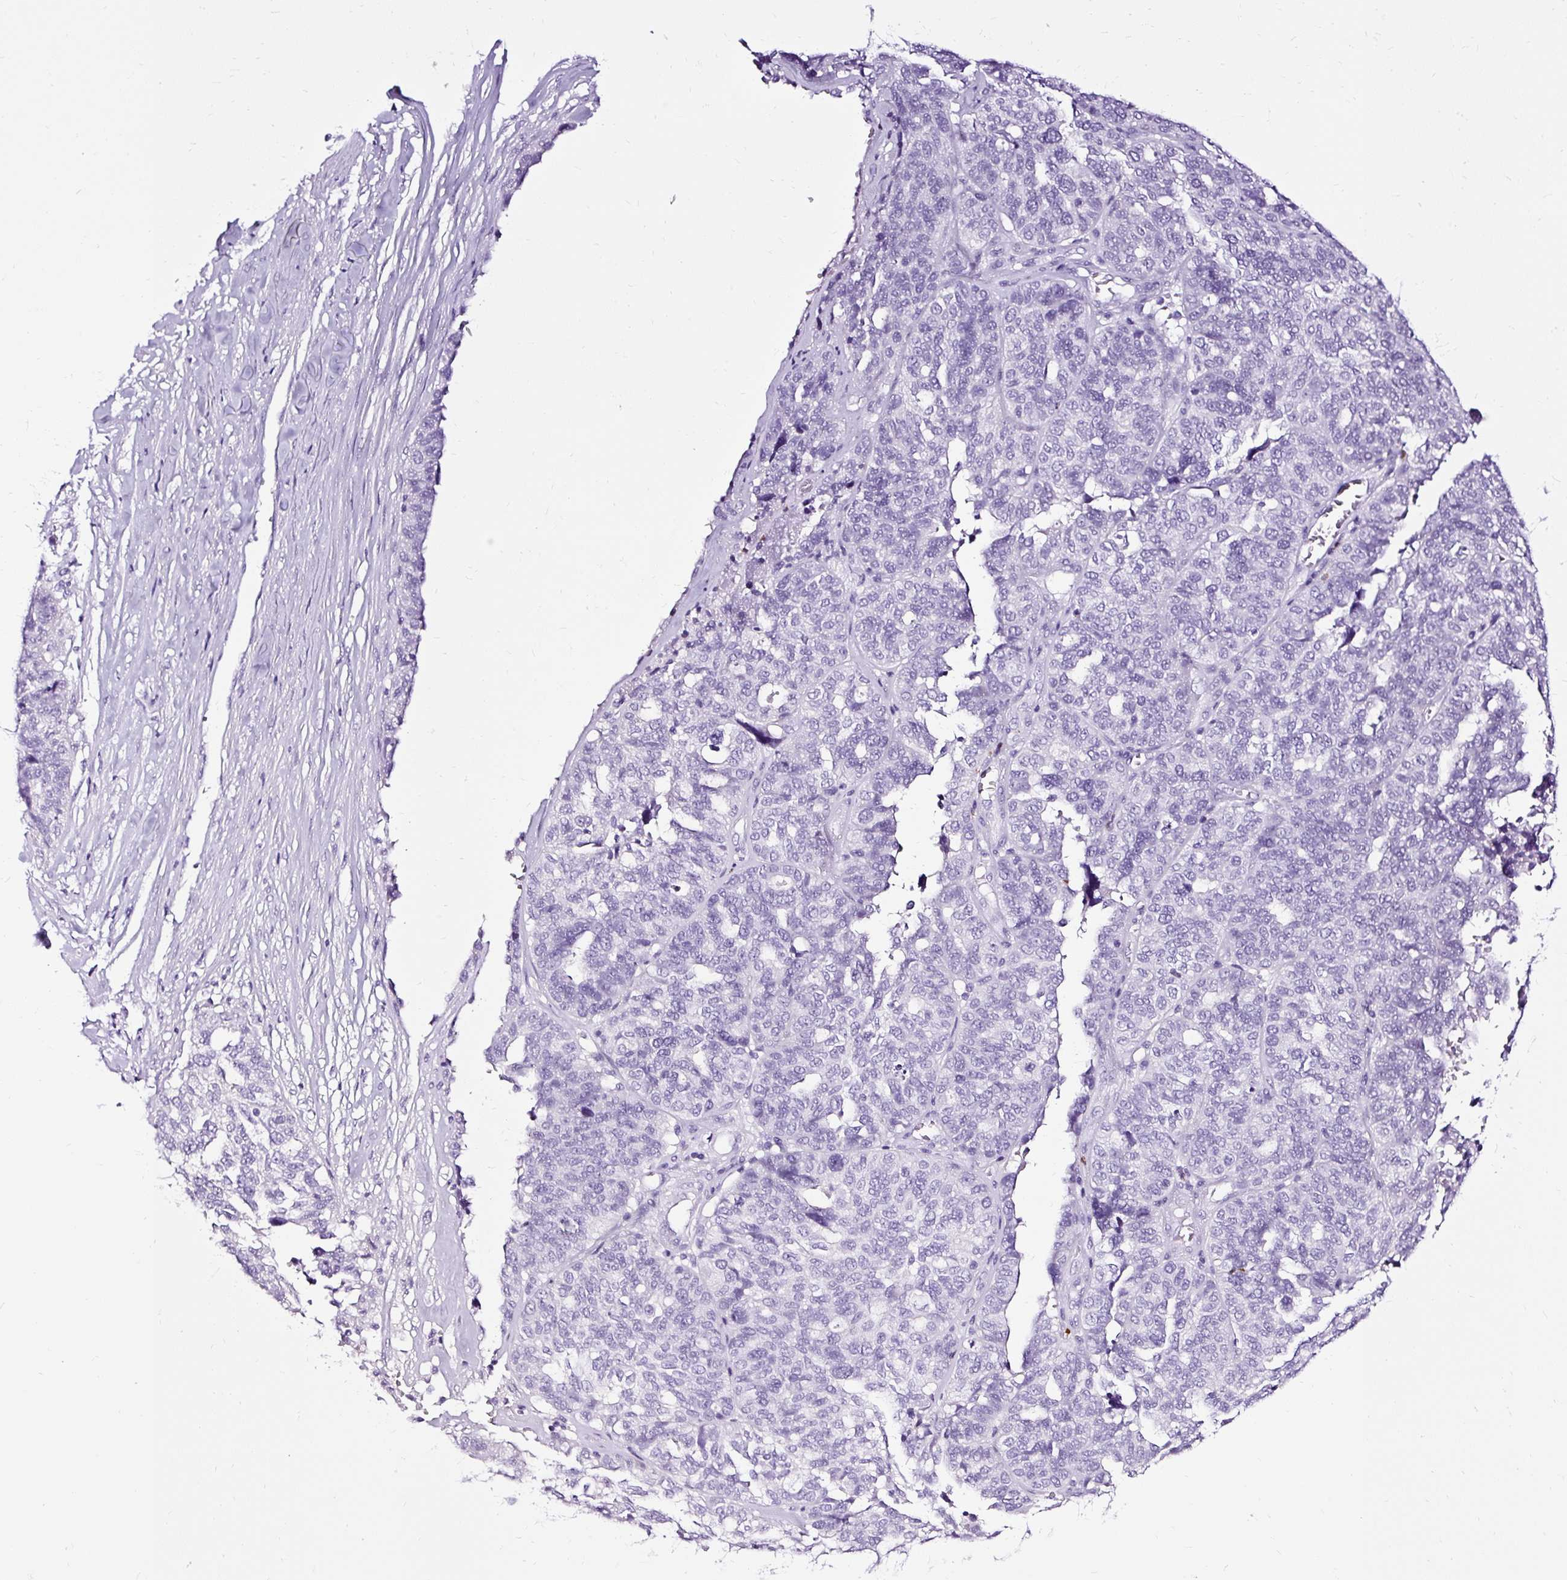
{"staining": {"intensity": "negative", "quantity": "none", "location": "none"}, "tissue": "ovarian cancer", "cell_type": "Tumor cells", "image_type": "cancer", "snomed": [{"axis": "morphology", "description": "Cystadenocarcinoma, serous, NOS"}, {"axis": "topography", "description": "Ovary"}], "caption": "High power microscopy image of an immunohistochemistry photomicrograph of serous cystadenocarcinoma (ovarian), revealing no significant expression in tumor cells.", "gene": "SLC7A8", "patient": {"sex": "female", "age": 59}}